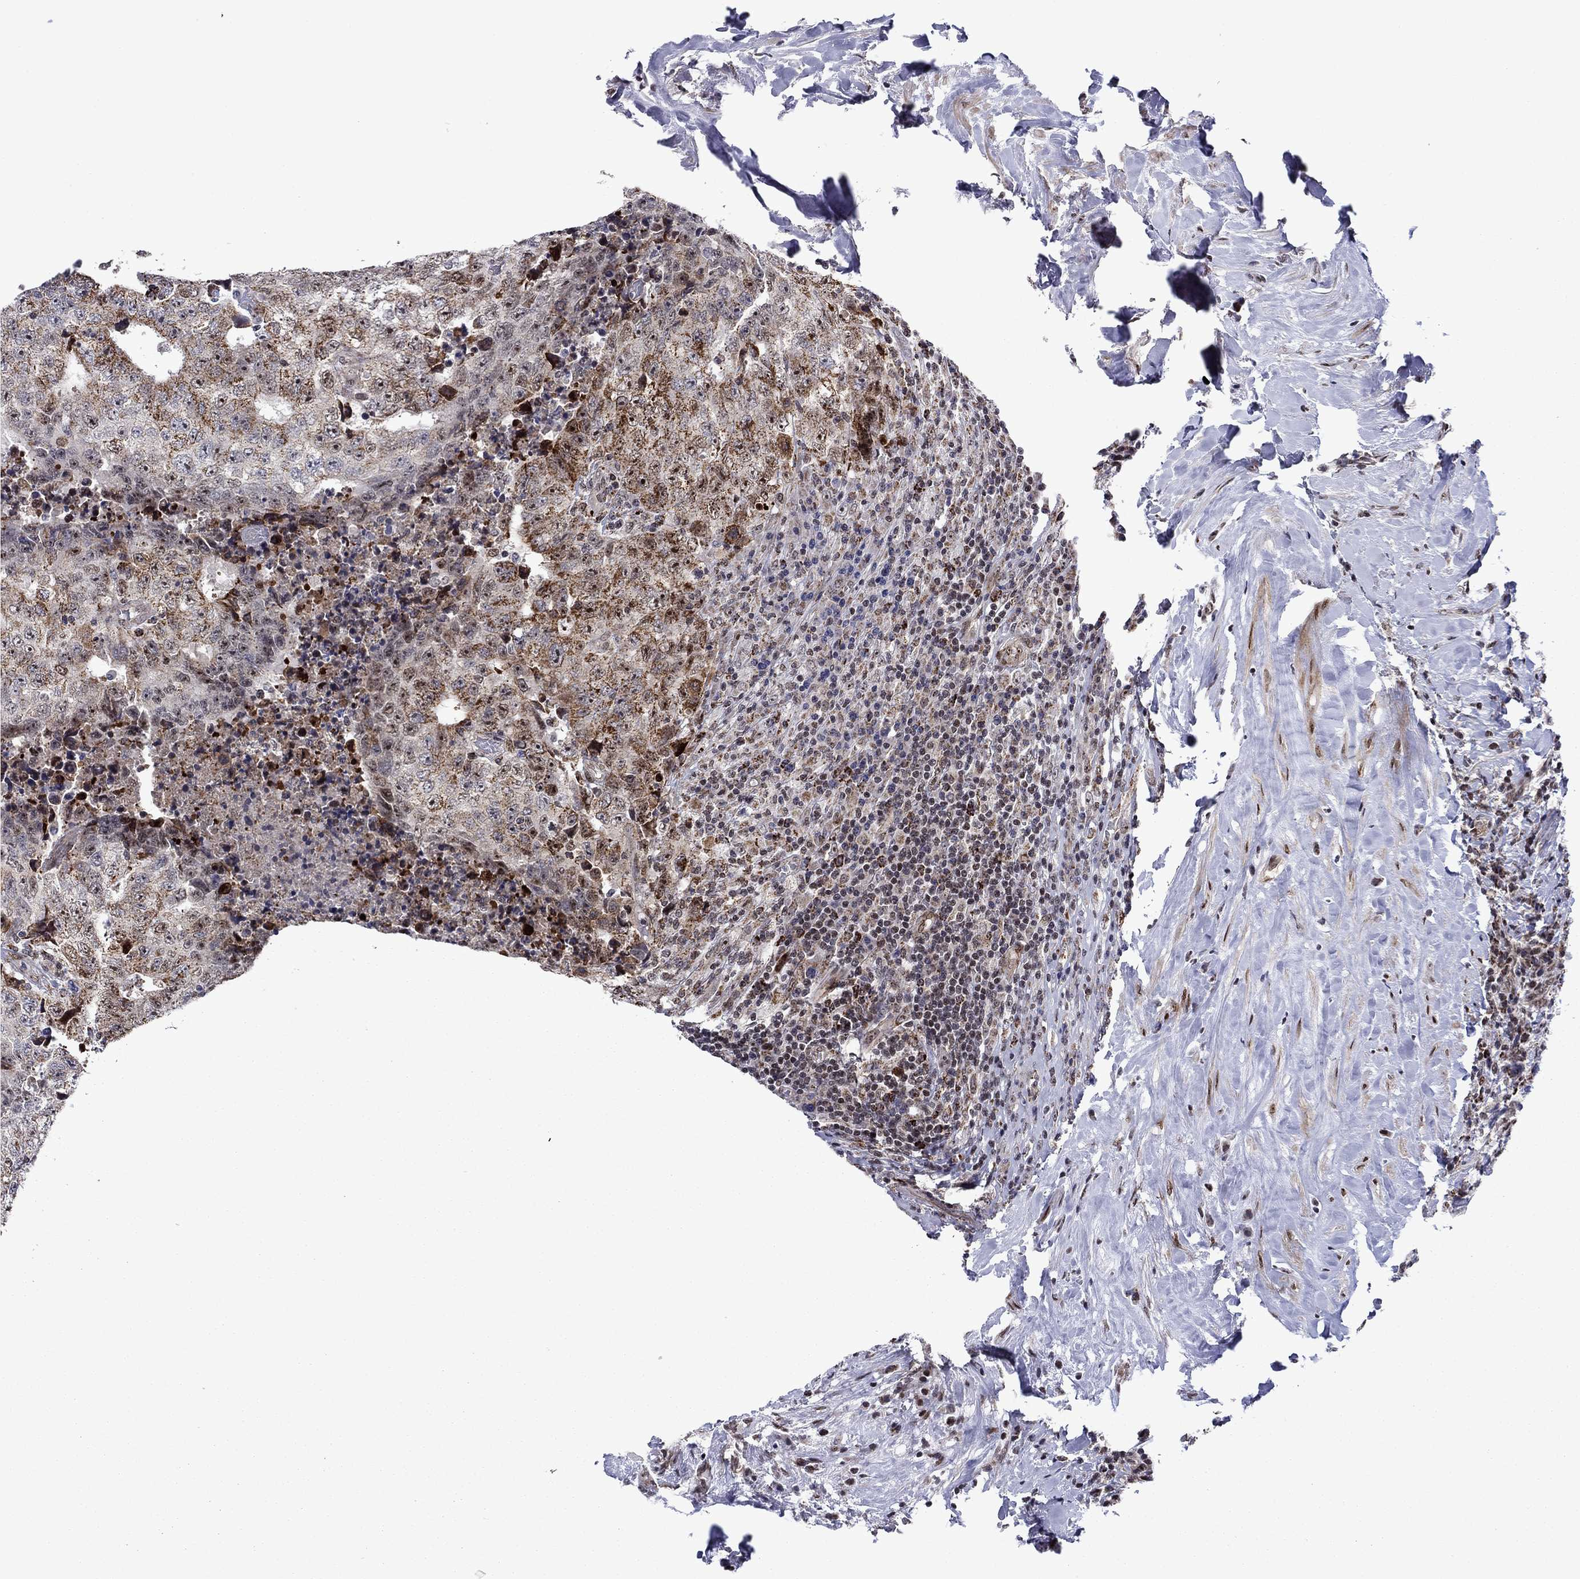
{"staining": {"intensity": "moderate", "quantity": "<25%", "location": "cytoplasmic/membranous"}, "tissue": "testis cancer", "cell_type": "Tumor cells", "image_type": "cancer", "snomed": [{"axis": "morphology", "description": "Necrosis, NOS"}, {"axis": "morphology", "description": "Carcinoma, Embryonal, NOS"}, {"axis": "topography", "description": "Testis"}], "caption": "Testis embryonal carcinoma tissue shows moderate cytoplasmic/membranous expression in approximately <25% of tumor cells, visualized by immunohistochemistry.", "gene": "SURF2", "patient": {"sex": "male", "age": 19}}